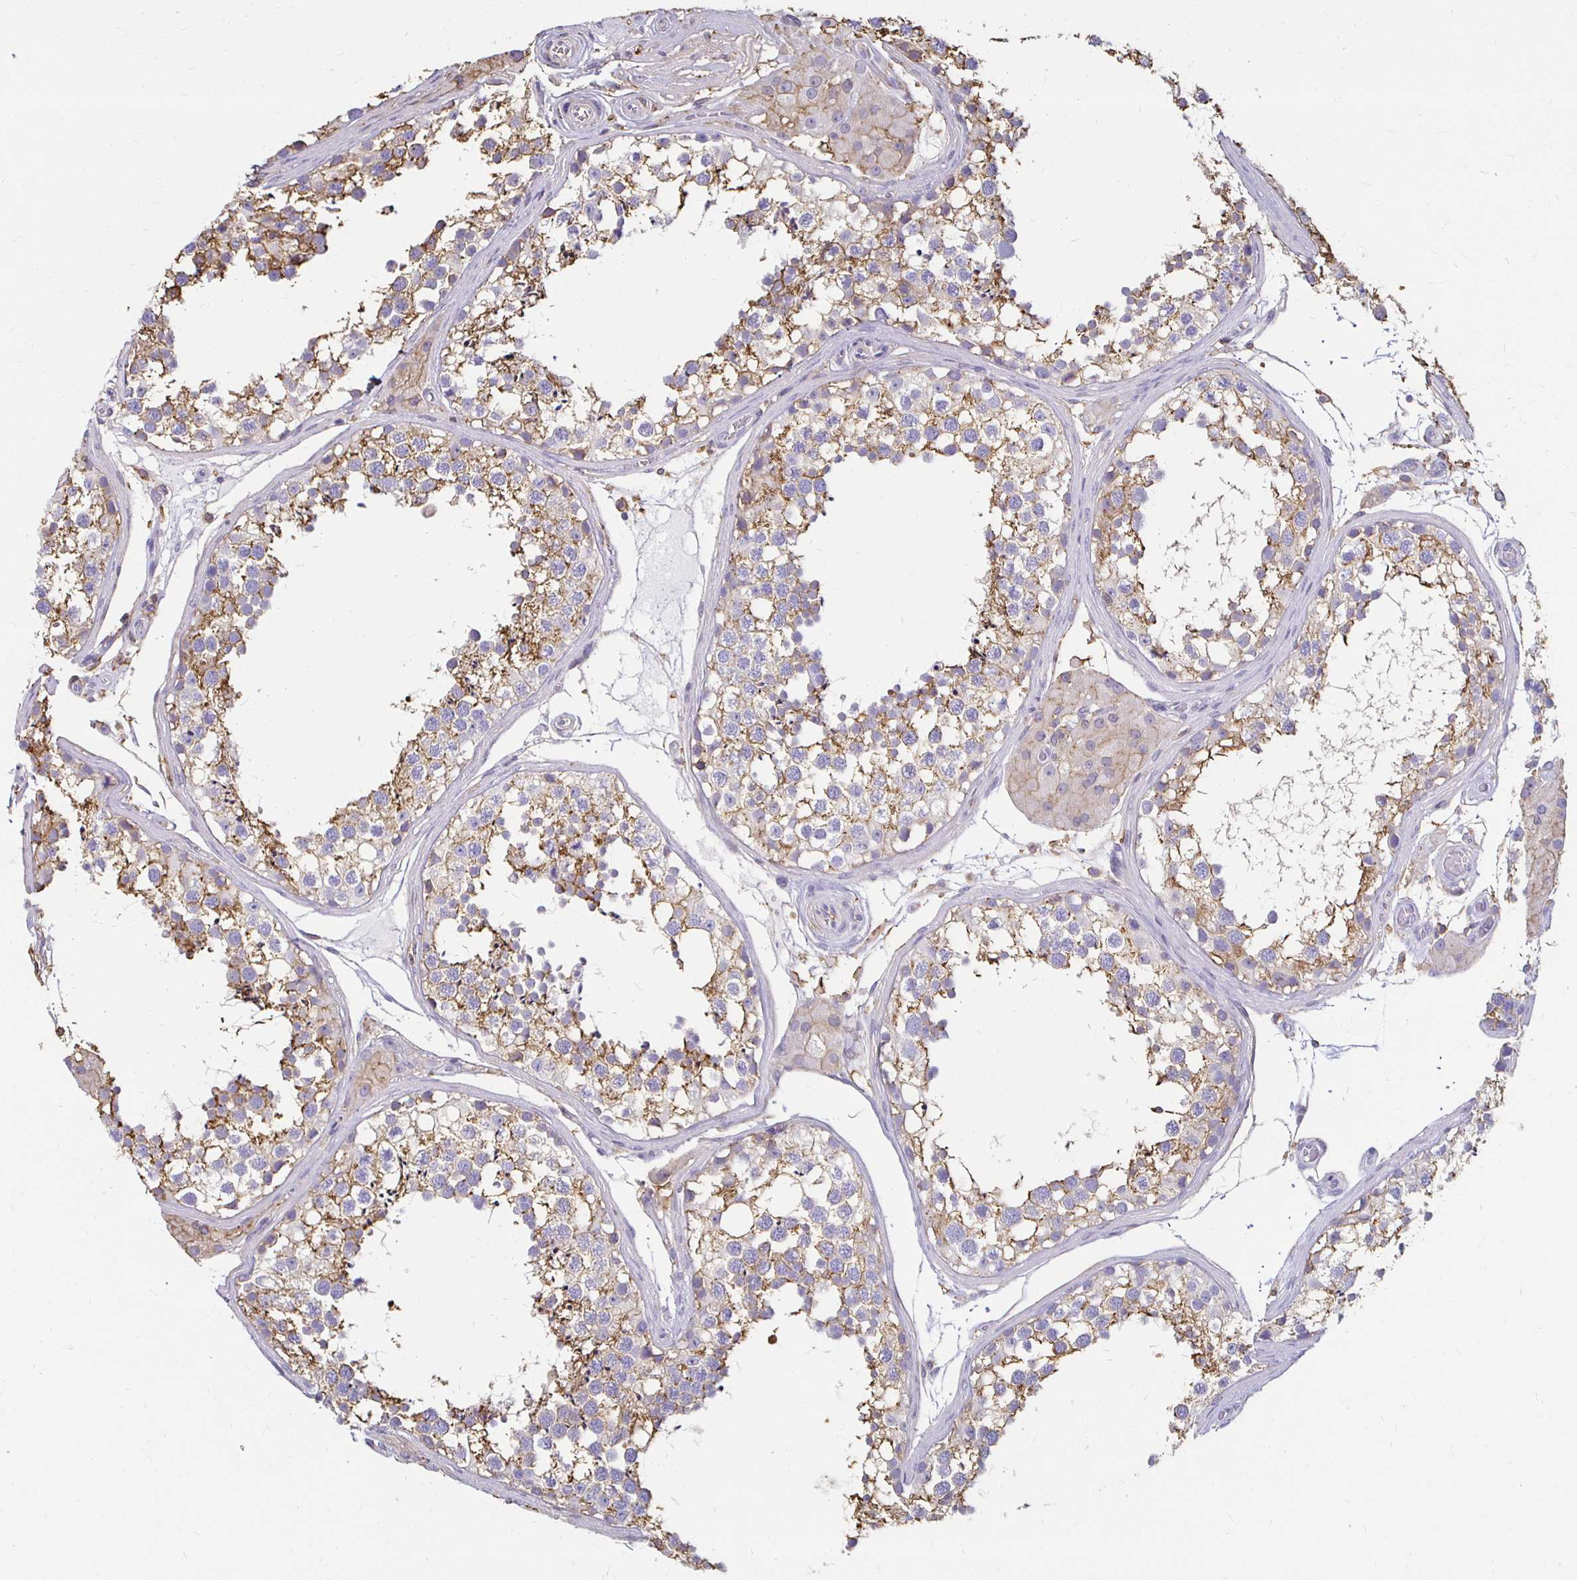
{"staining": {"intensity": "moderate", "quantity": "25%-75%", "location": "cytoplasmic/membranous"}, "tissue": "testis", "cell_type": "Cells in seminiferous ducts", "image_type": "normal", "snomed": [{"axis": "morphology", "description": "Normal tissue, NOS"}, {"axis": "morphology", "description": "Seminoma, NOS"}, {"axis": "topography", "description": "Testis"}], "caption": "An image of human testis stained for a protein demonstrates moderate cytoplasmic/membranous brown staining in cells in seminiferous ducts.", "gene": "TAS1R3", "patient": {"sex": "male", "age": 65}}